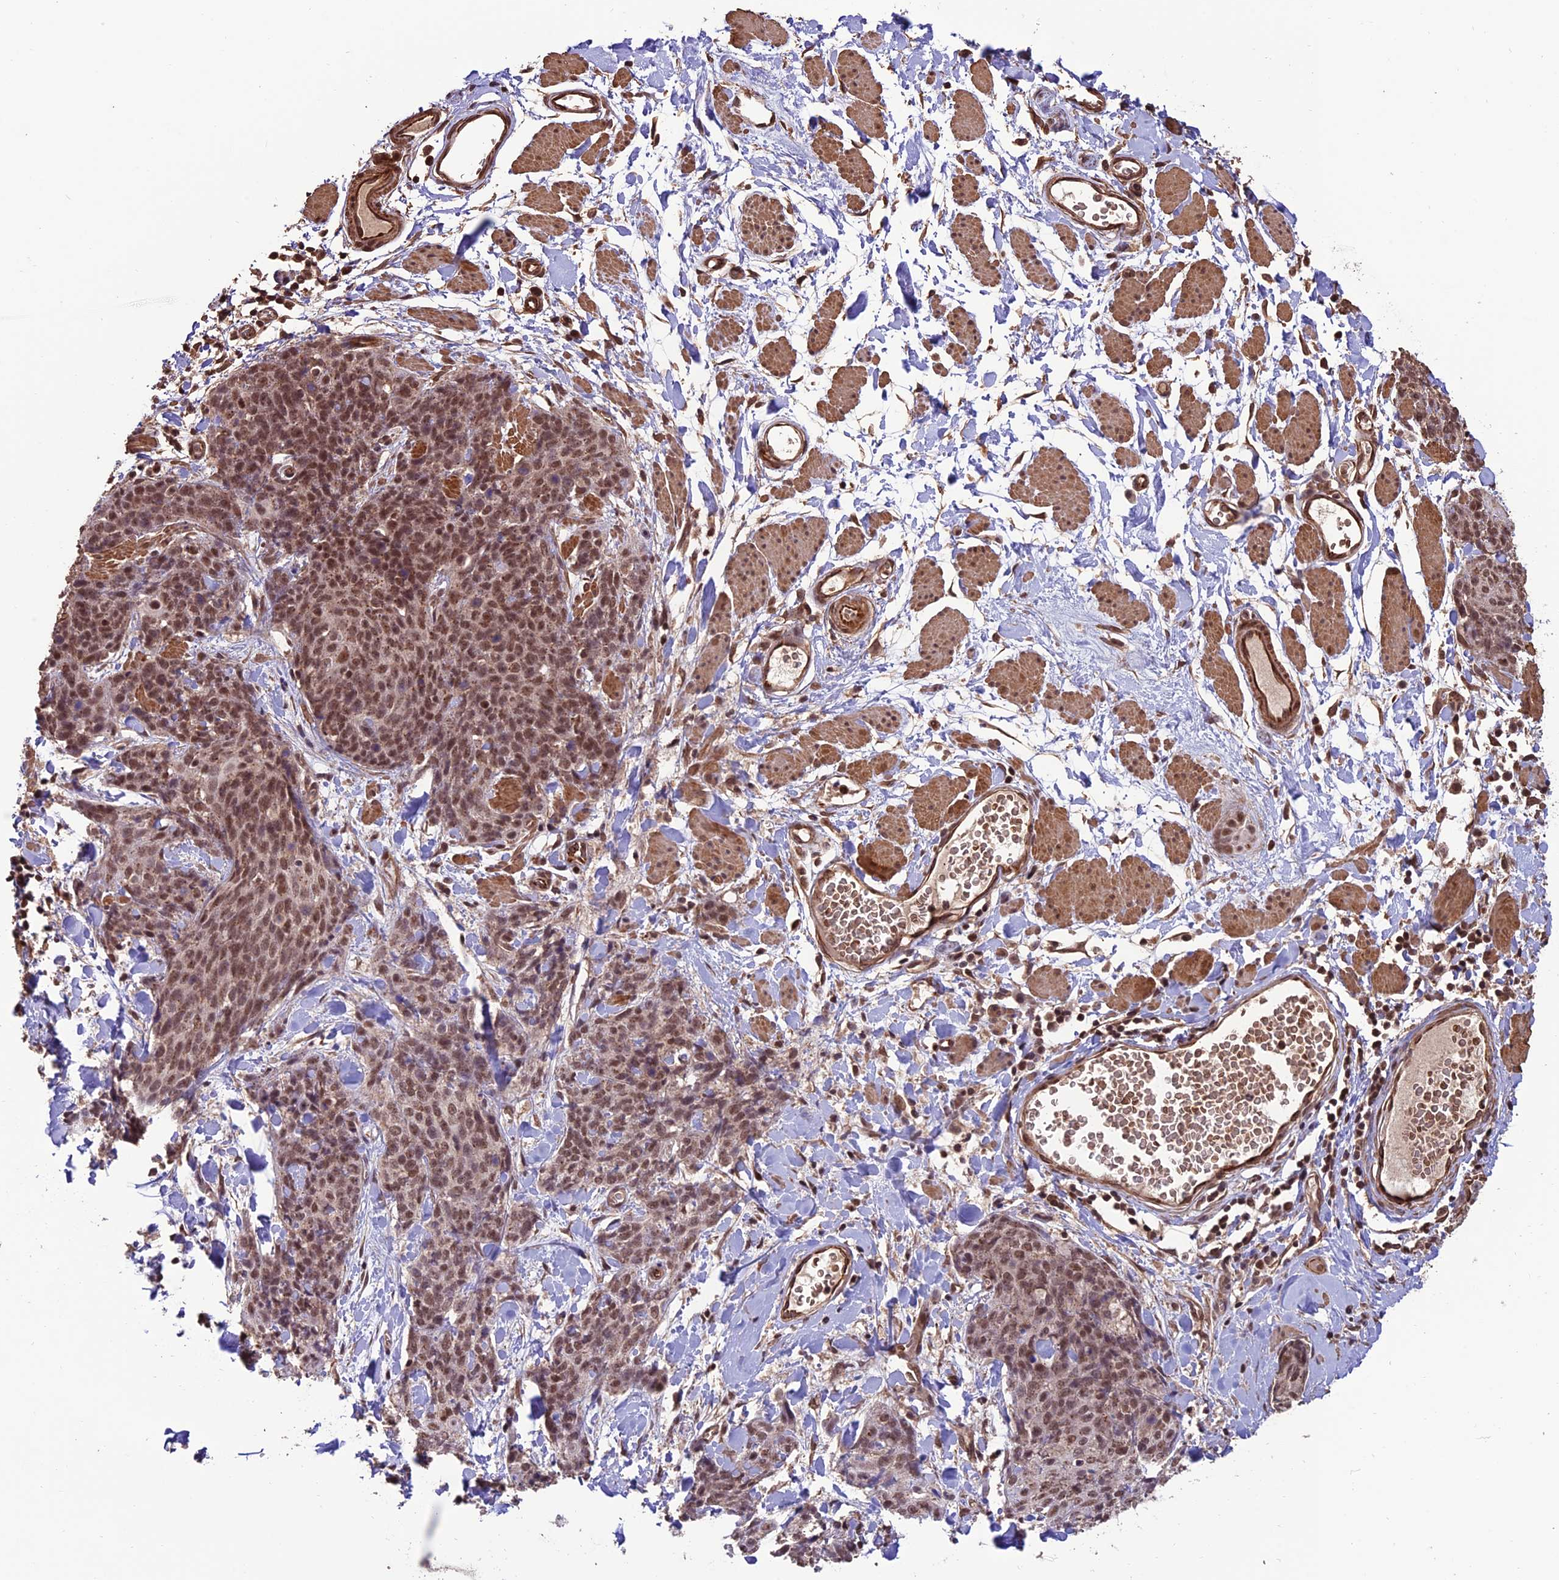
{"staining": {"intensity": "moderate", "quantity": ">75%", "location": "nuclear"}, "tissue": "skin cancer", "cell_type": "Tumor cells", "image_type": "cancer", "snomed": [{"axis": "morphology", "description": "Squamous cell carcinoma, NOS"}, {"axis": "topography", "description": "Skin"}, {"axis": "topography", "description": "Vulva"}], "caption": "Immunohistochemistry (DAB) staining of human skin cancer shows moderate nuclear protein positivity in approximately >75% of tumor cells. Nuclei are stained in blue.", "gene": "CABIN1", "patient": {"sex": "female", "age": 85}}